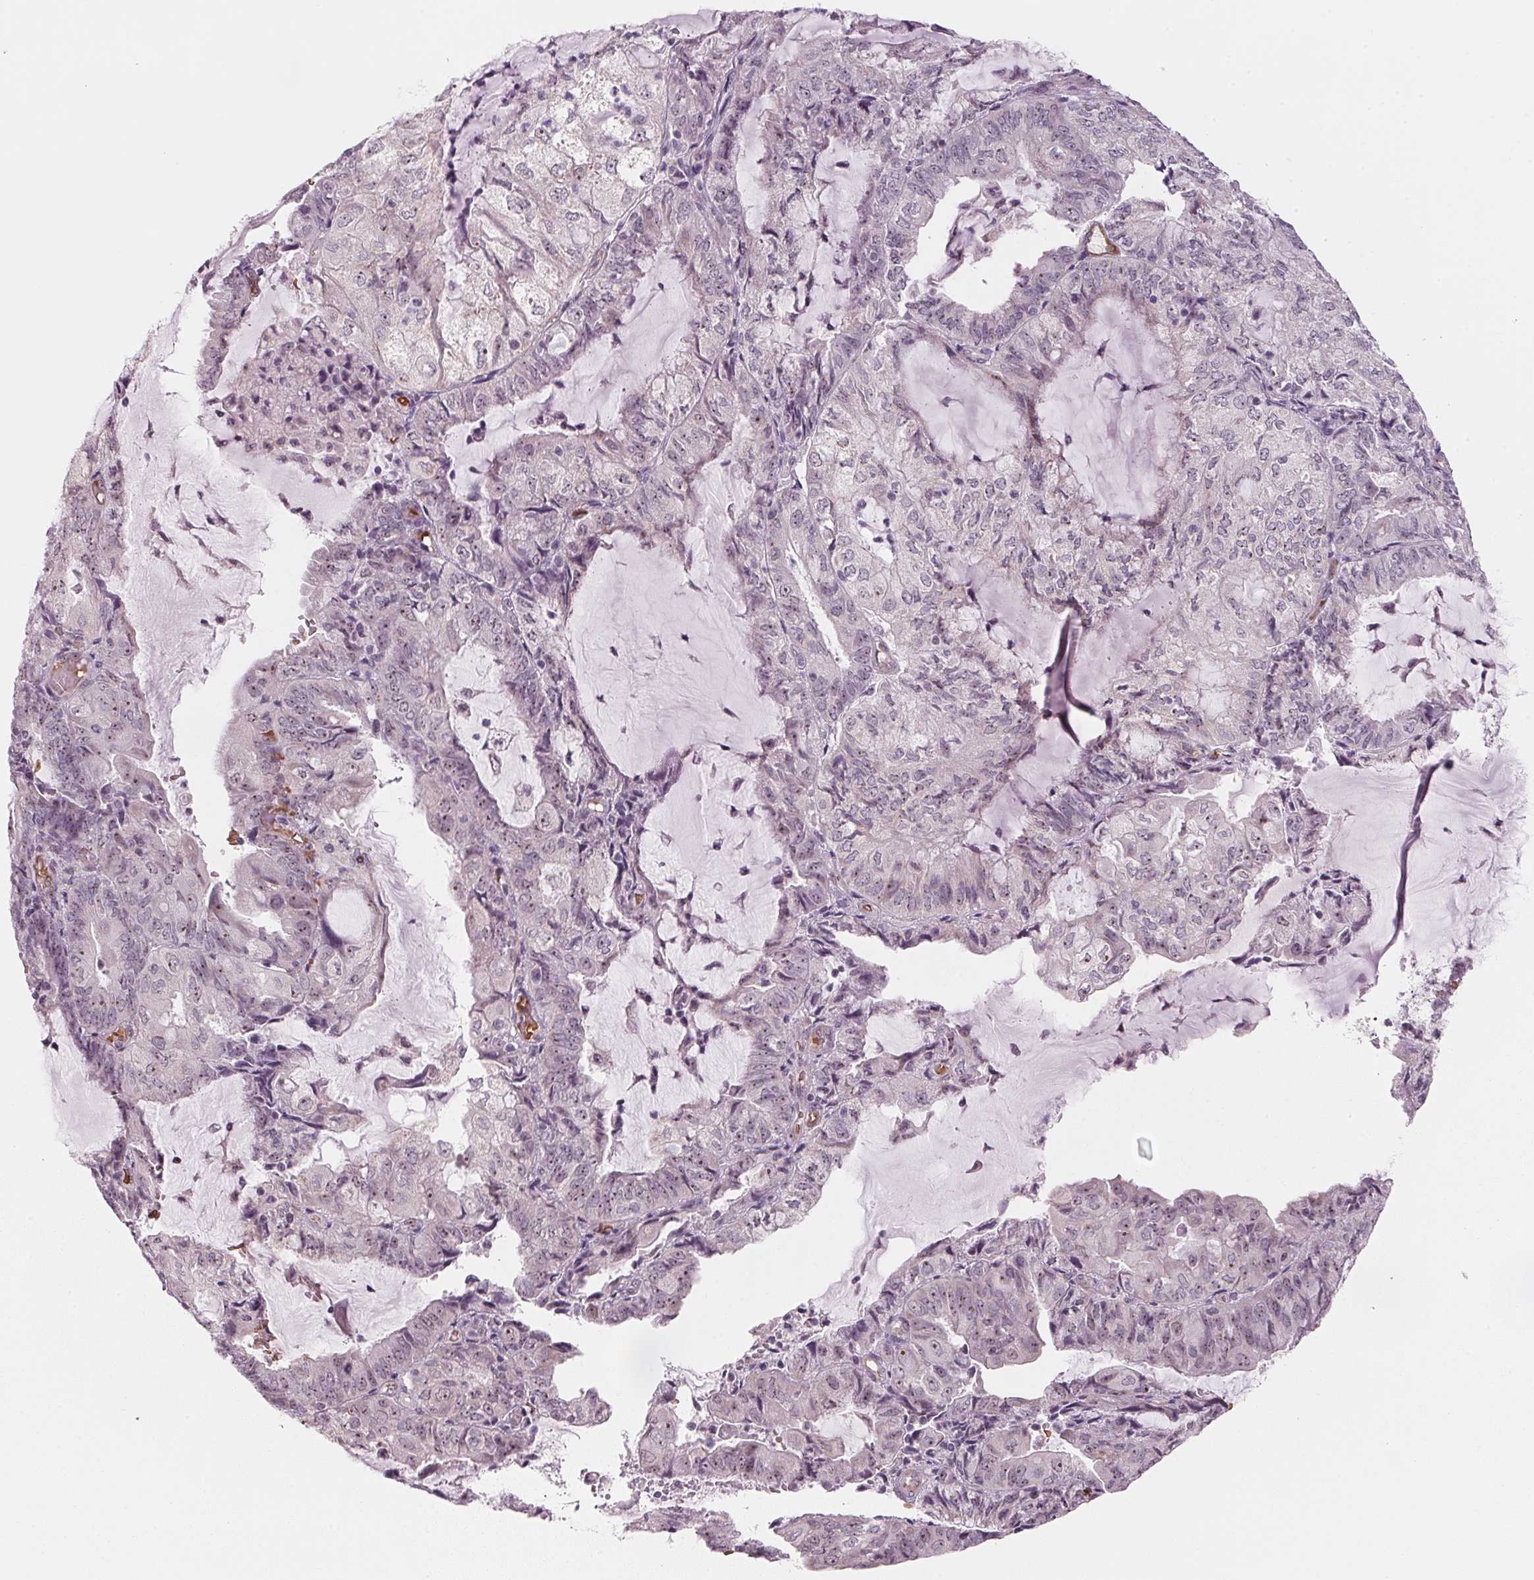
{"staining": {"intensity": "weak", "quantity": ">75%", "location": "nuclear"}, "tissue": "endometrial cancer", "cell_type": "Tumor cells", "image_type": "cancer", "snomed": [{"axis": "morphology", "description": "Adenocarcinoma, NOS"}, {"axis": "topography", "description": "Endometrium"}], "caption": "Weak nuclear protein expression is present in approximately >75% of tumor cells in endometrial cancer.", "gene": "DNTTIP2", "patient": {"sex": "female", "age": 81}}